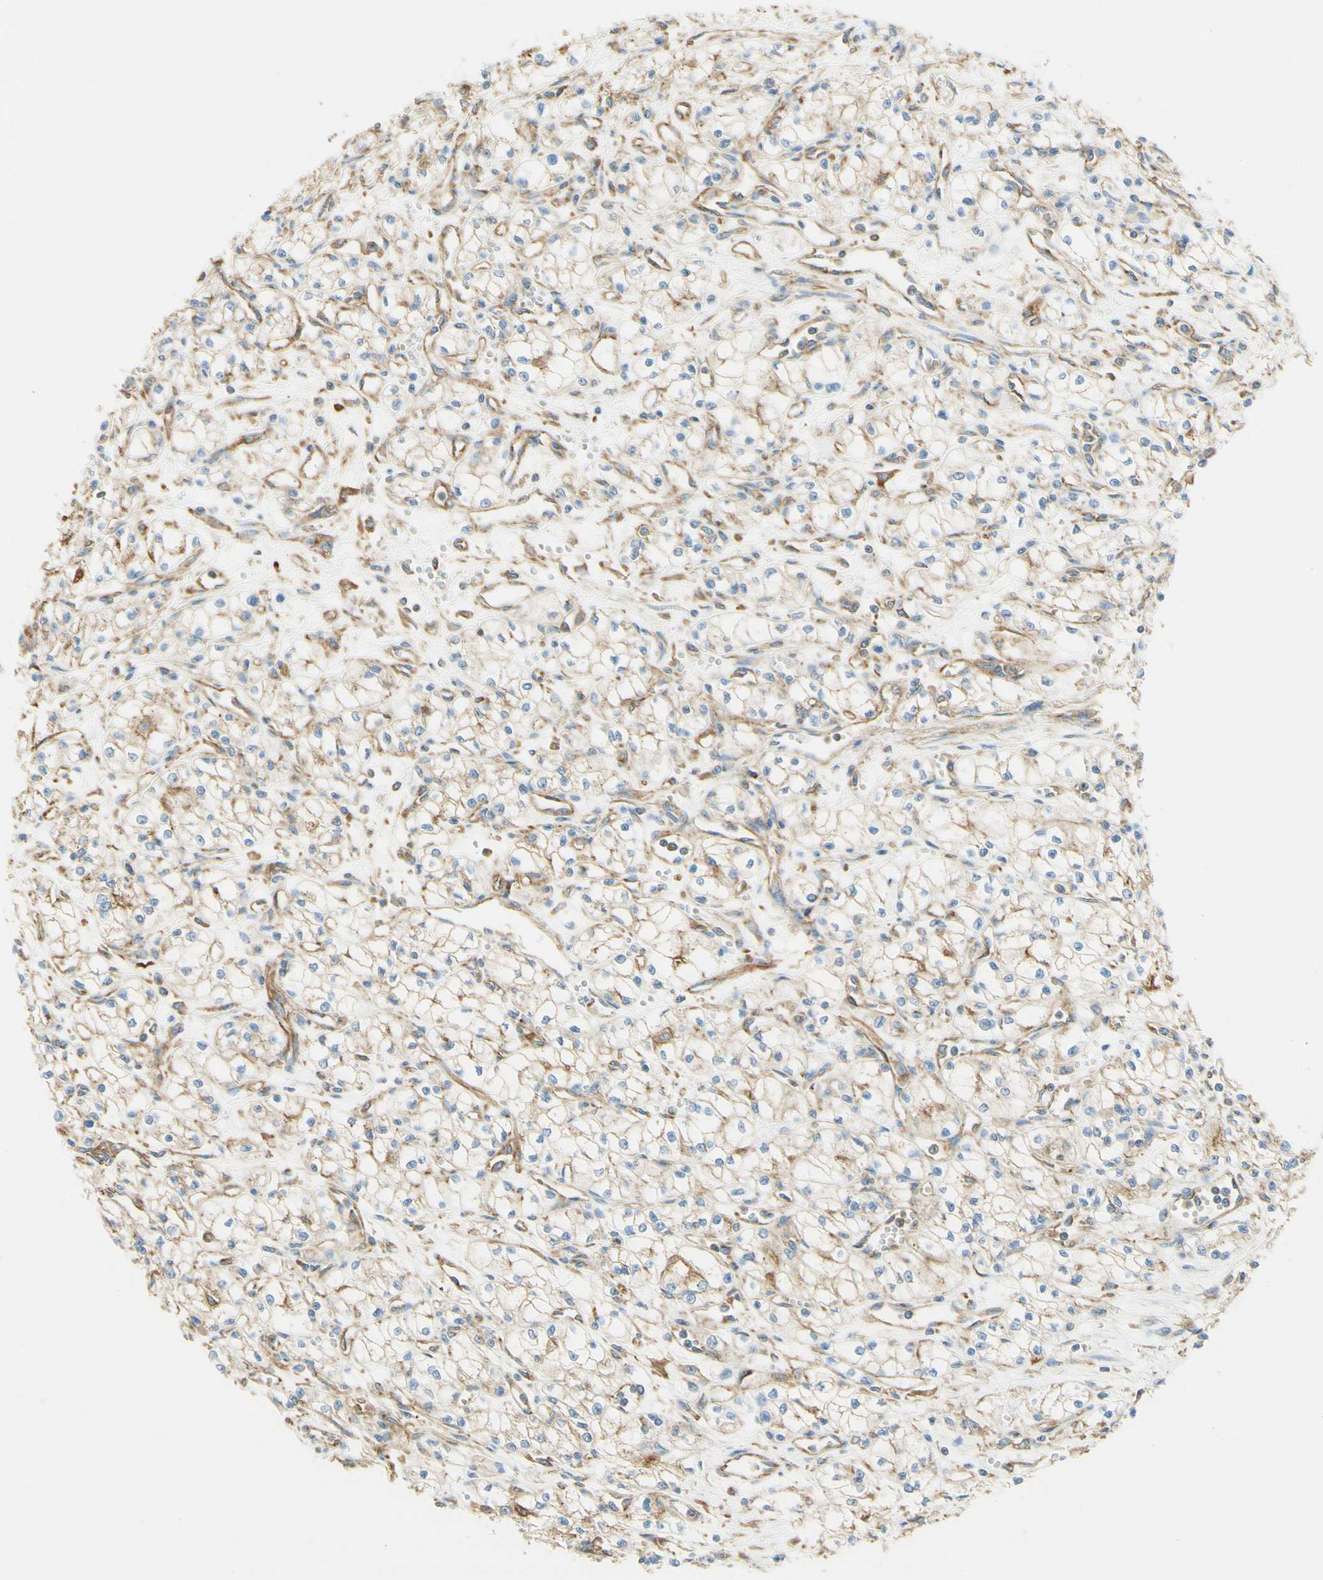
{"staining": {"intensity": "negative", "quantity": "none", "location": "none"}, "tissue": "renal cancer", "cell_type": "Tumor cells", "image_type": "cancer", "snomed": [{"axis": "morphology", "description": "Normal tissue, NOS"}, {"axis": "morphology", "description": "Adenocarcinoma, NOS"}, {"axis": "topography", "description": "Kidney"}], "caption": "A micrograph of human adenocarcinoma (renal) is negative for staining in tumor cells.", "gene": "CLTC", "patient": {"sex": "male", "age": 59}}